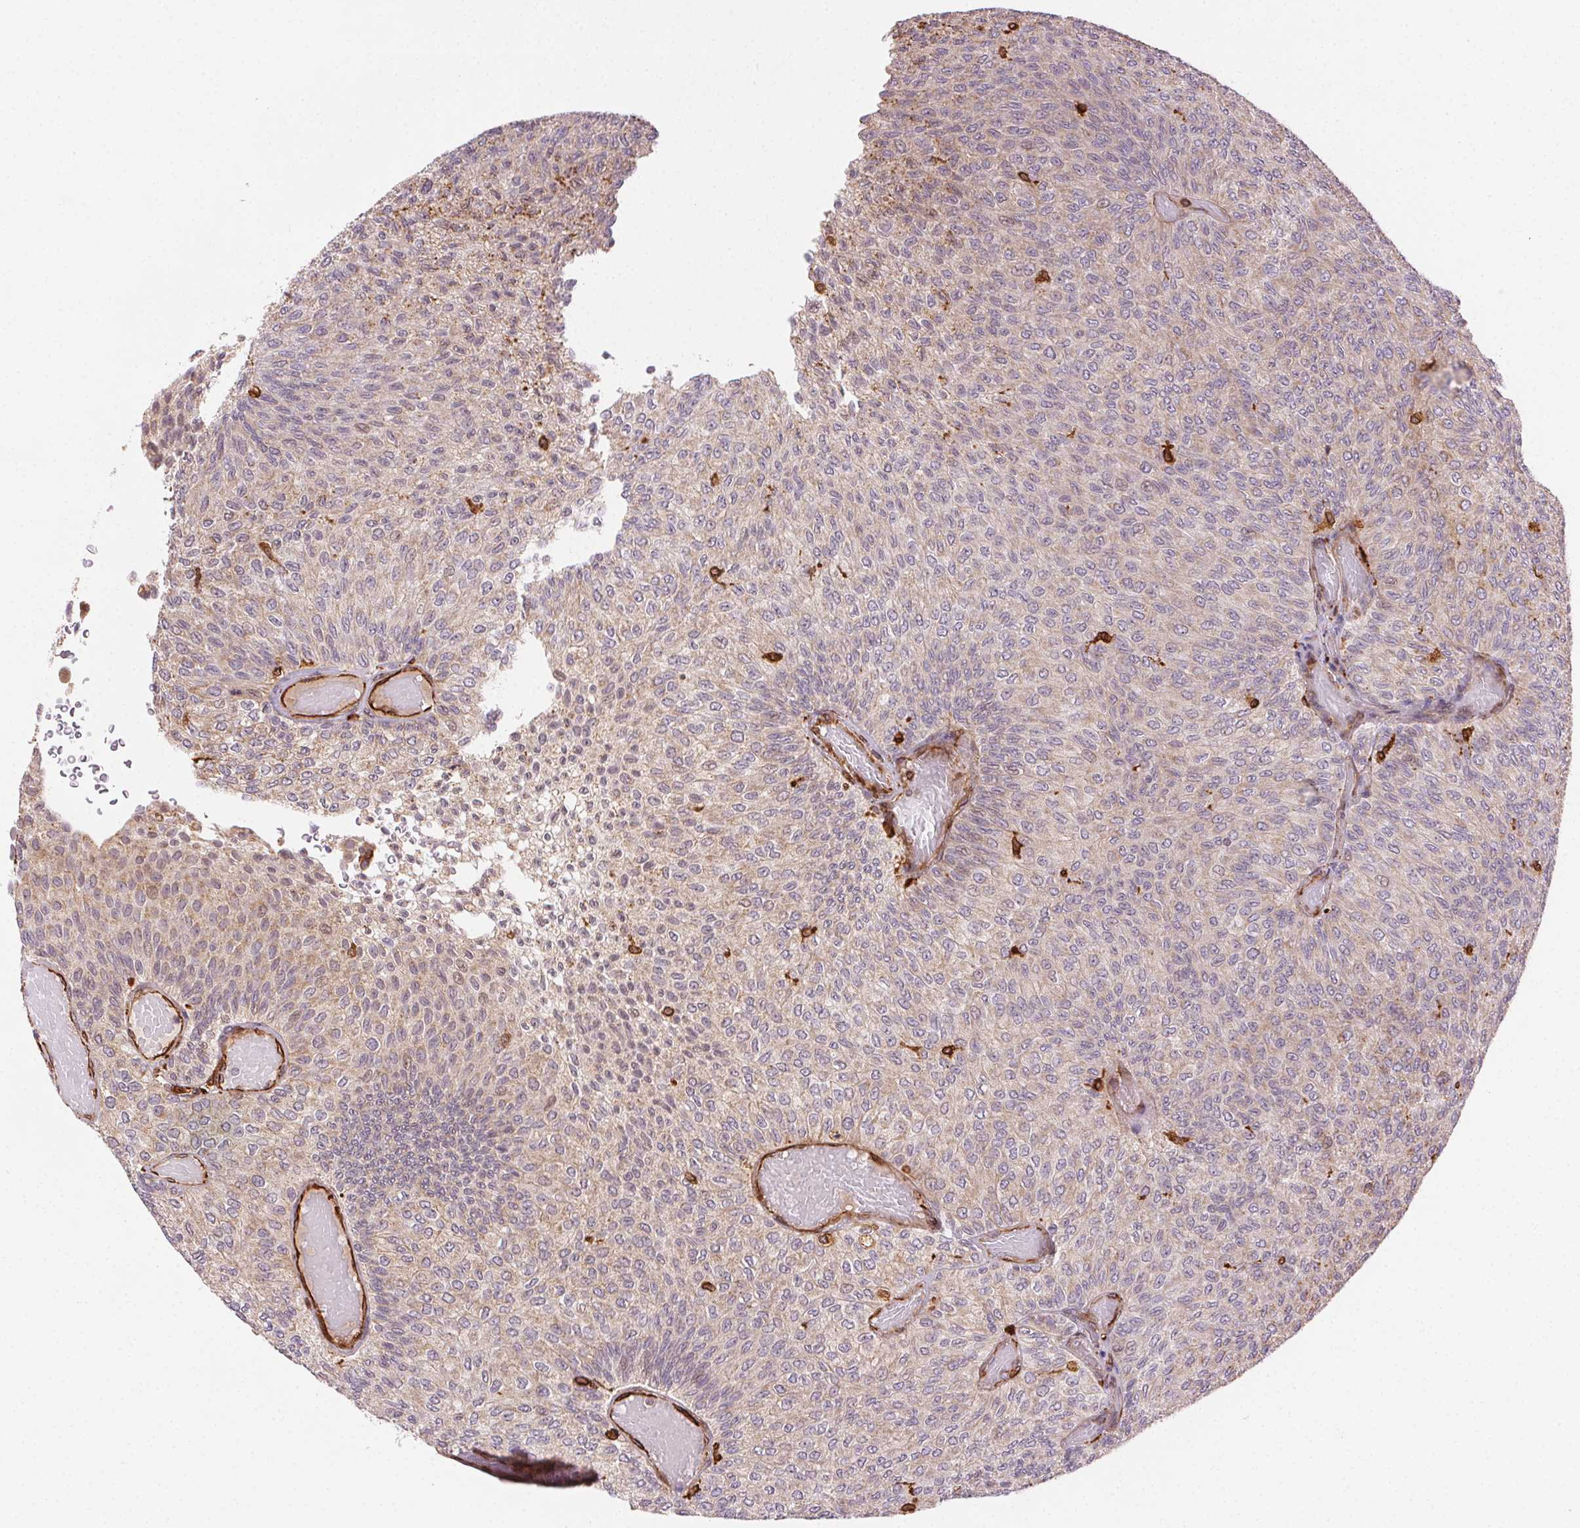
{"staining": {"intensity": "weak", "quantity": ">75%", "location": "cytoplasmic/membranous"}, "tissue": "urothelial cancer", "cell_type": "Tumor cells", "image_type": "cancer", "snomed": [{"axis": "morphology", "description": "Urothelial carcinoma, Low grade"}, {"axis": "topography", "description": "Urinary bladder"}], "caption": "Immunohistochemistry (IHC) image of neoplastic tissue: human urothelial cancer stained using immunohistochemistry reveals low levels of weak protein expression localized specifically in the cytoplasmic/membranous of tumor cells, appearing as a cytoplasmic/membranous brown color.", "gene": "RNASET2", "patient": {"sex": "male", "age": 78}}